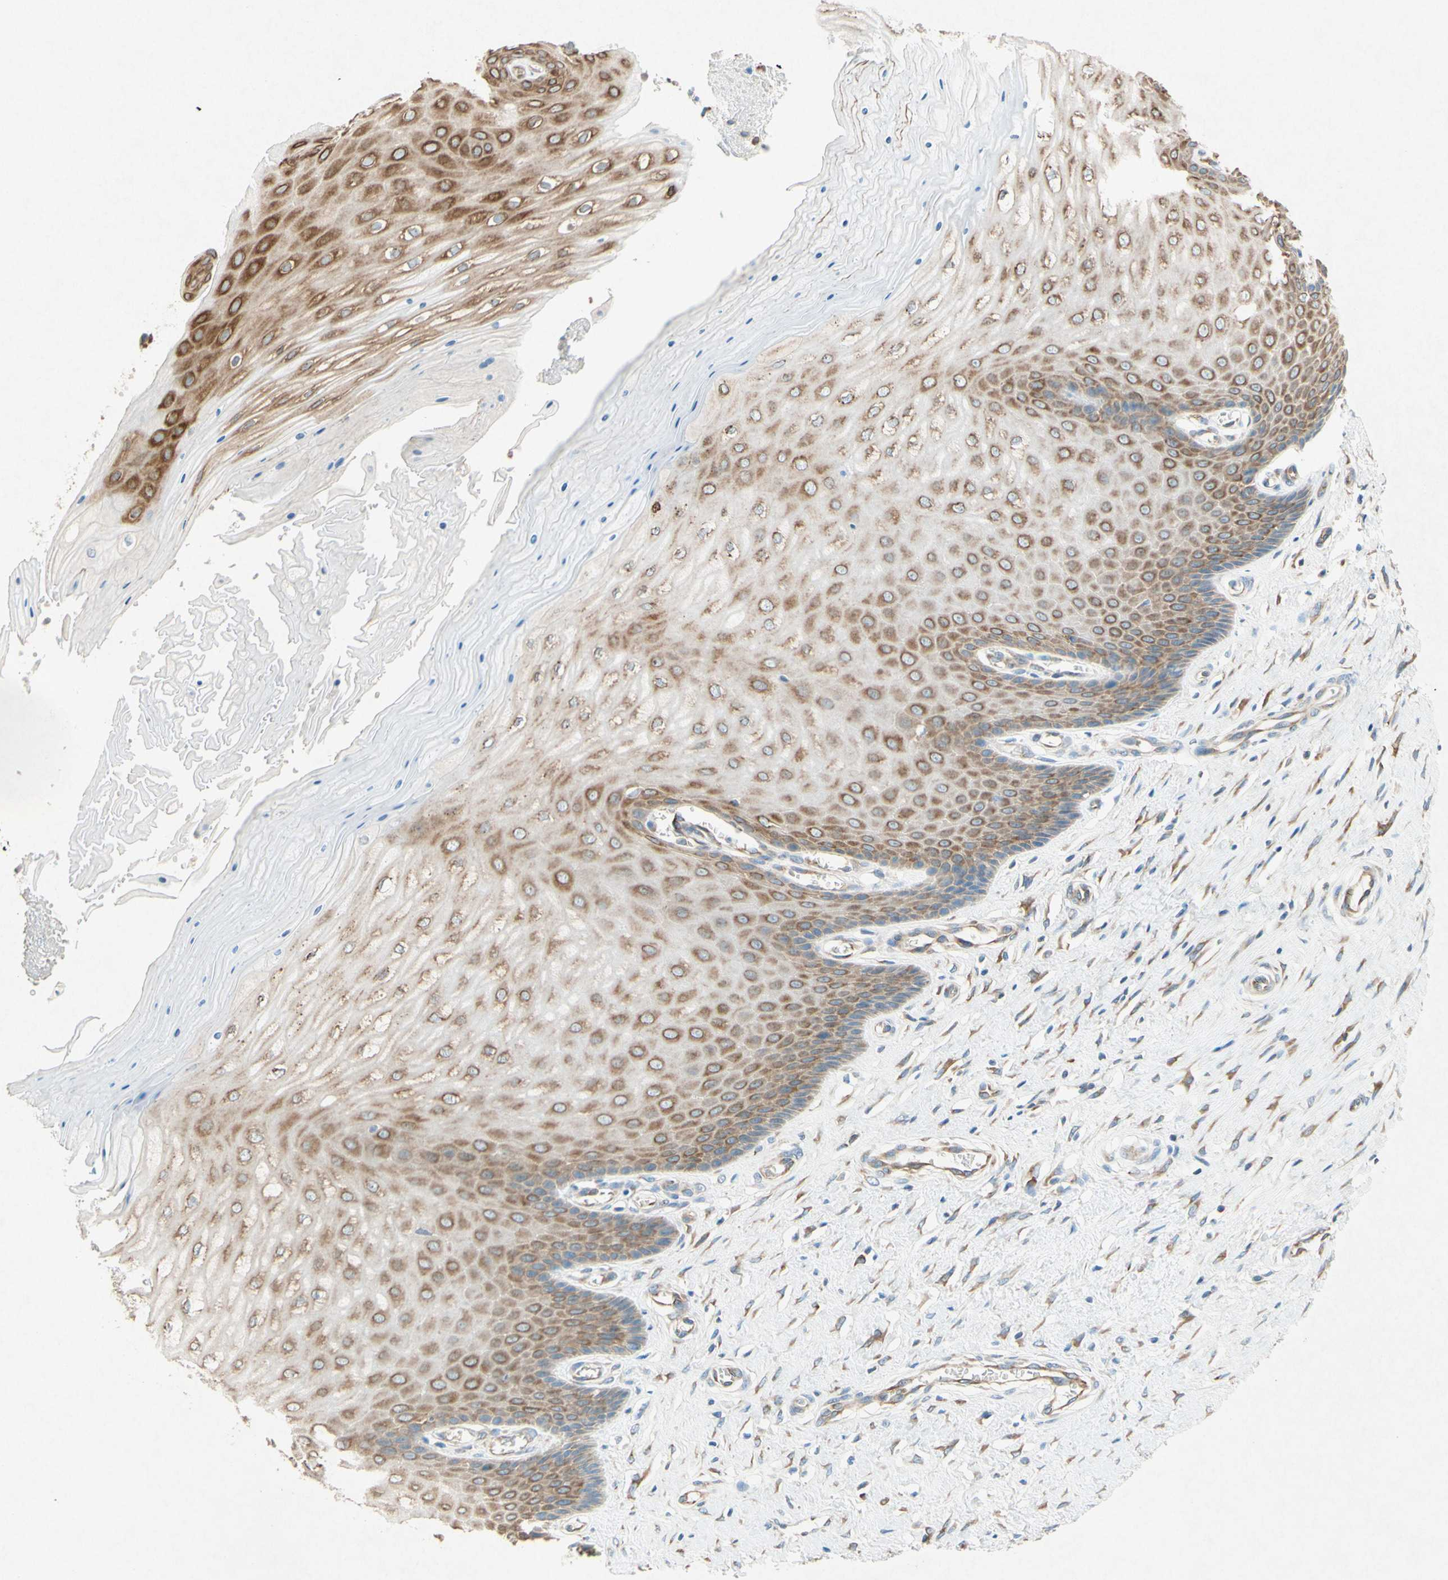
{"staining": {"intensity": "moderate", "quantity": "25%-75%", "location": "cytoplasmic/membranous"}, "tissue": "cervix", "cell_type": "Glandular cells", "image_type": "normal", "snomed": [{"axis": "morphology", "description": "Normal tissue, NOS"}, {"axis": "topography", "description": "Cervix"}], "caption": "This photomicrograph demonstrates immunohistochemistry staining of unremarkable human cervix, with medium moderate cytoplasmic/membranous staining in about 25%-75% of glandular cells.", "gene": "PABPC1", "patient": {"sex": "female", "age": 55}}